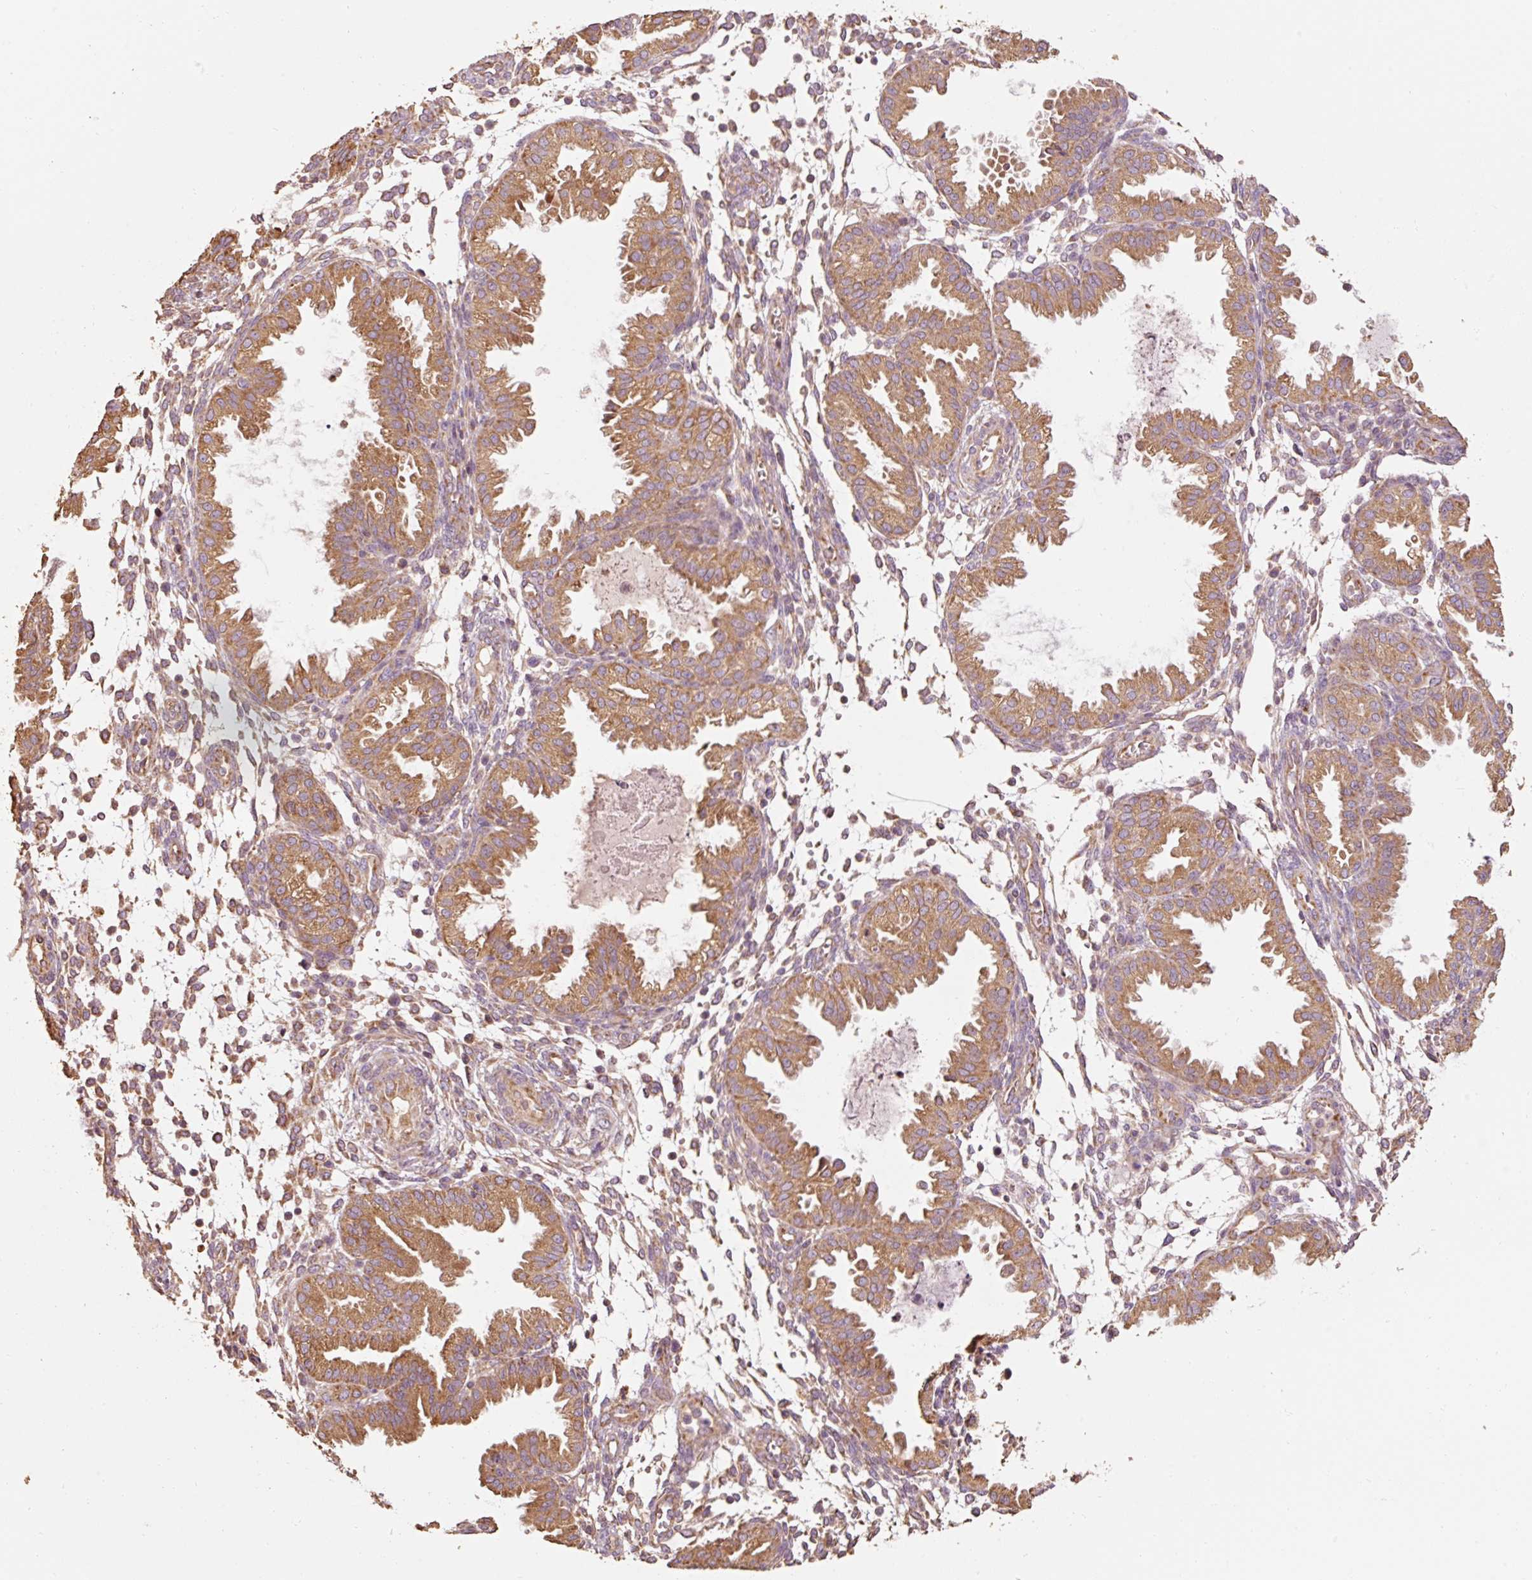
{"staining": {"intensity": "moderate", "quantity": "25%-75%", "location": "cytoplasmic/membranous"}, "tissue": "endometrium", "cell_type": "Cells in endometrial stroma", "image_type": "normal", "snomed": [{"axis": "morphology", "description": "Normal tissue, NOS"}, {"axis": "topography", "description": "Endometrium"}], "caption": "Endometrium was stained to show a protein in brown. There is medium levels of moderate cytoplasmic/membranous expression in approximately 25%-75% of cells in endometrial stroma. (DAB (3,3'-diaminobenzidine) IHC, brown staining for protein, blue staining for nuclei).", "gene": "EFHC1", "patient": {"sex": "female", "age": 33}}